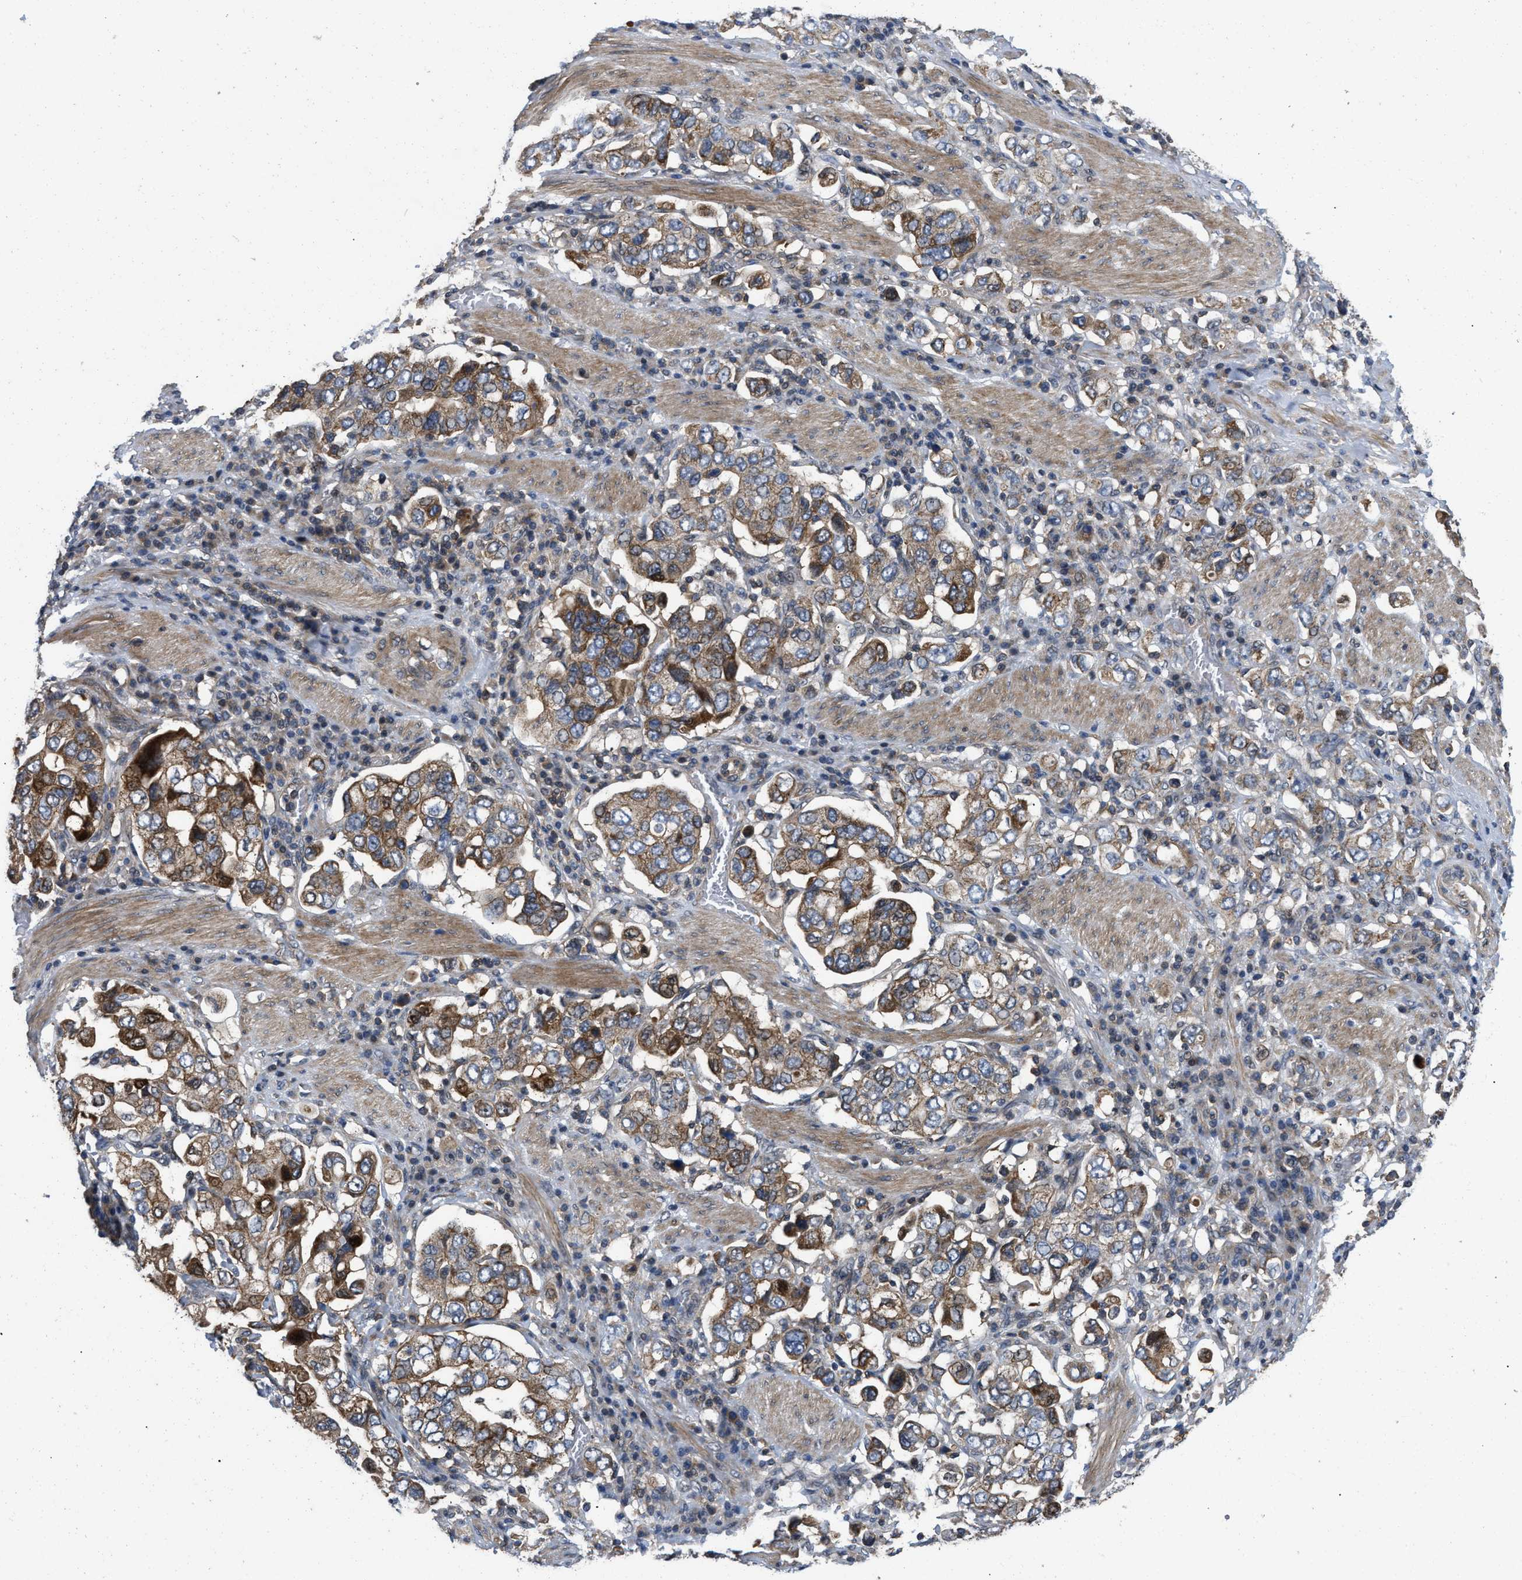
{"staining": {"intensity": "moderate", "quantity": ">75%", "location": "cytoplasmic/membranous"}, "tissue": "stomach cancer", "cell_type": "Tumor cells", "image_type": "cancer", "snomed": [{"axis": "morphology", "description": "Adenocarcinoma, NOS"}, {"axis": "topography", "description": "Stomach, upper"}], "caption": "IHC of stomach cancer (adenocarcinoma) exhibits medium levels of moderate cytoplasmic/membranous positivity in approximately >75% of tumor cells. The staining was performed using DAB (3,3'-diaminobenzidine), with brown indicating positive protein expression. Nuclei are stained blue with hematoxylin.", "gene": "PRDM14", "patient": {"sex": "male", "age": 62}}